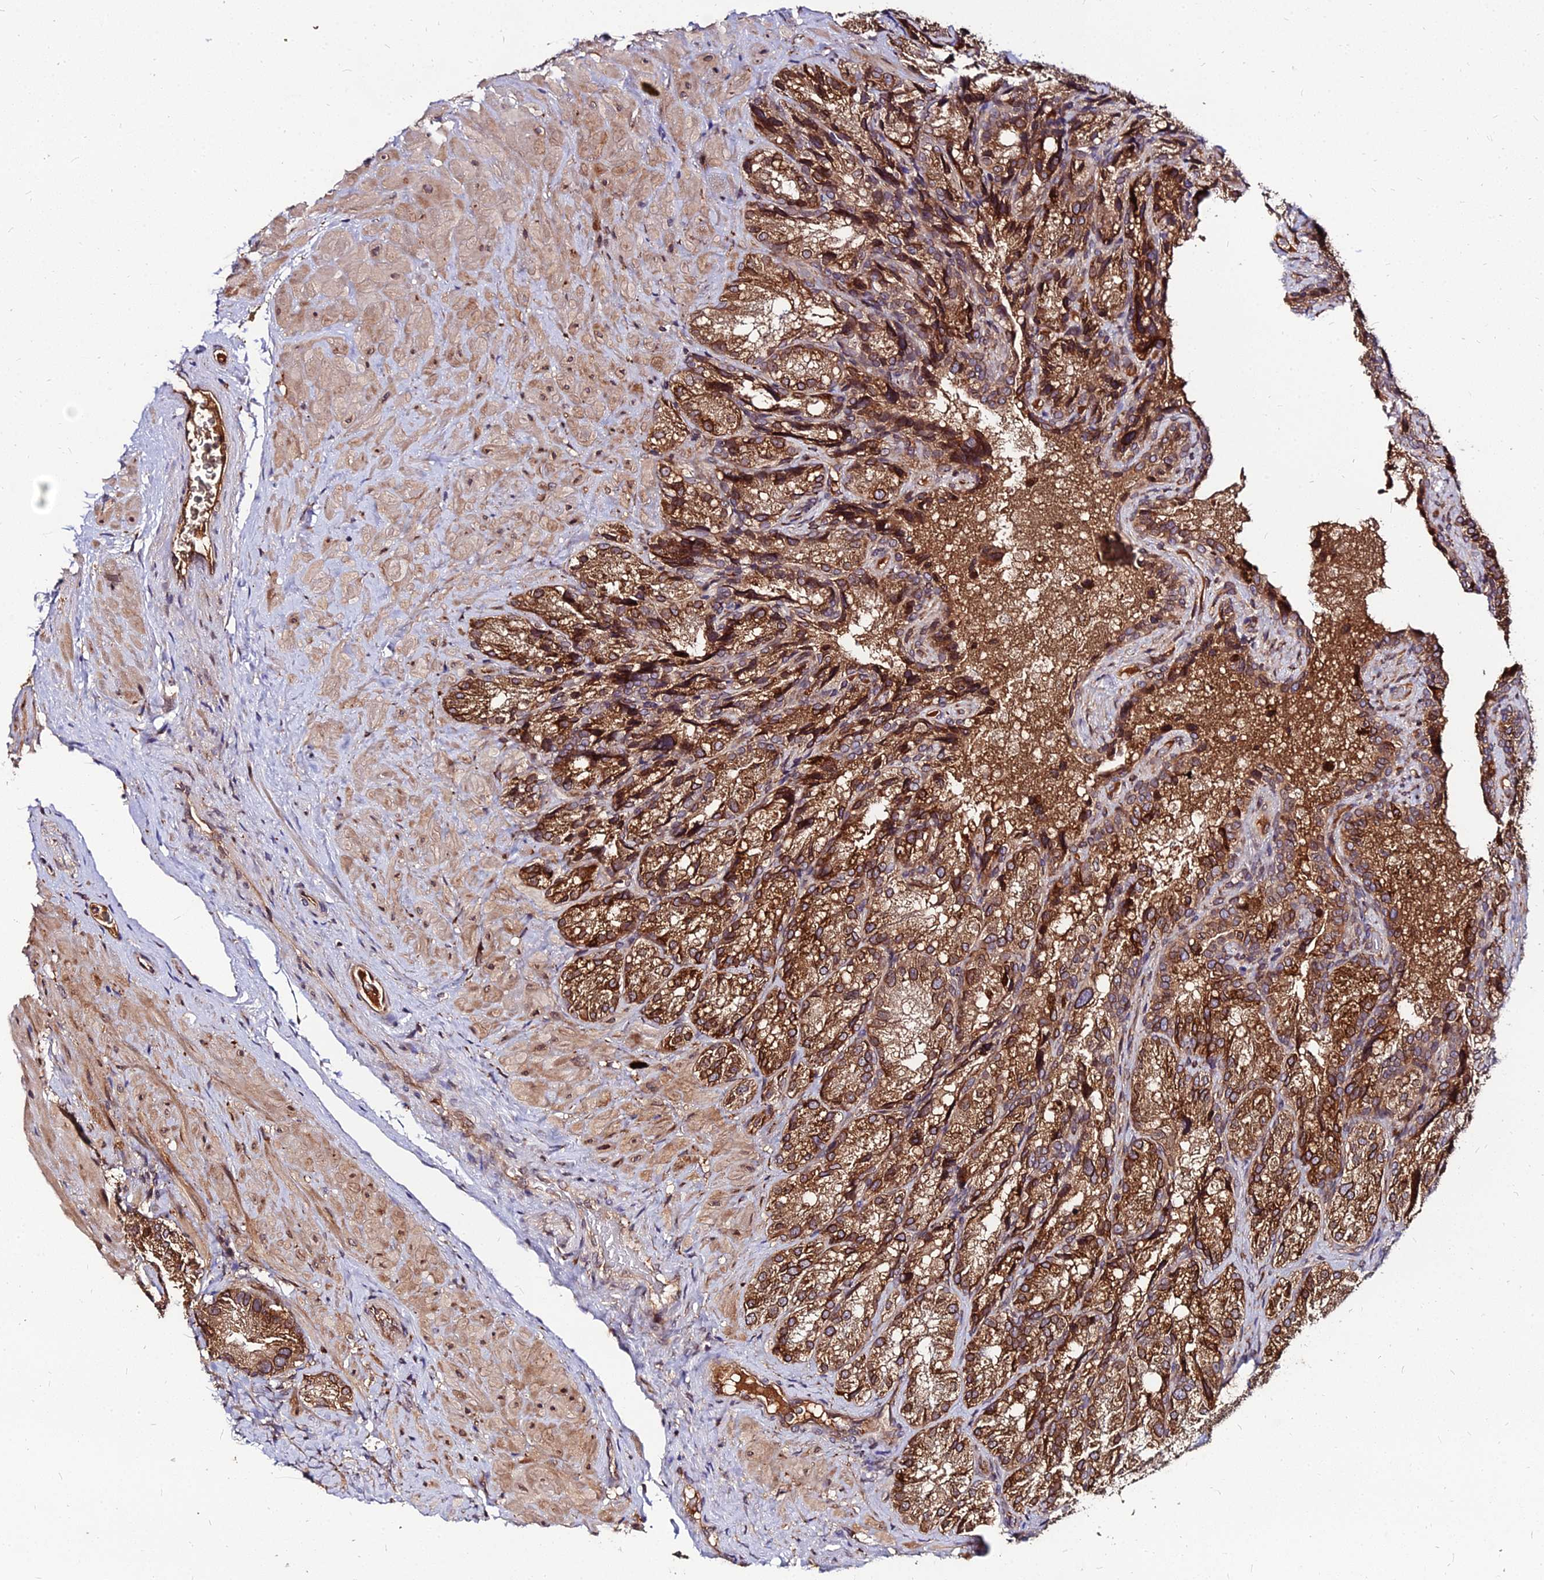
{"staining": {"intensity": "strong", "quantity": ">75%", "location": "cytoplasmic/membranous"}, "tissue": "seminal vesicle", "cell_type": "Glandular cells", "image_type": "normal", "snomed": [{"axis": "morphology", "description": "Normal tissue, NOS"}, {"axis": "topography", "description": "Seminal veicle"}], "caption": "An image showing strong cytoplasmic/membranous expression in about >75% of glandular cells in benign seminal vesicle, as visualized by brown immunohistochemical staining.", "gene": "PDE4D", "patient": {"sex": "male", "age": 58}}